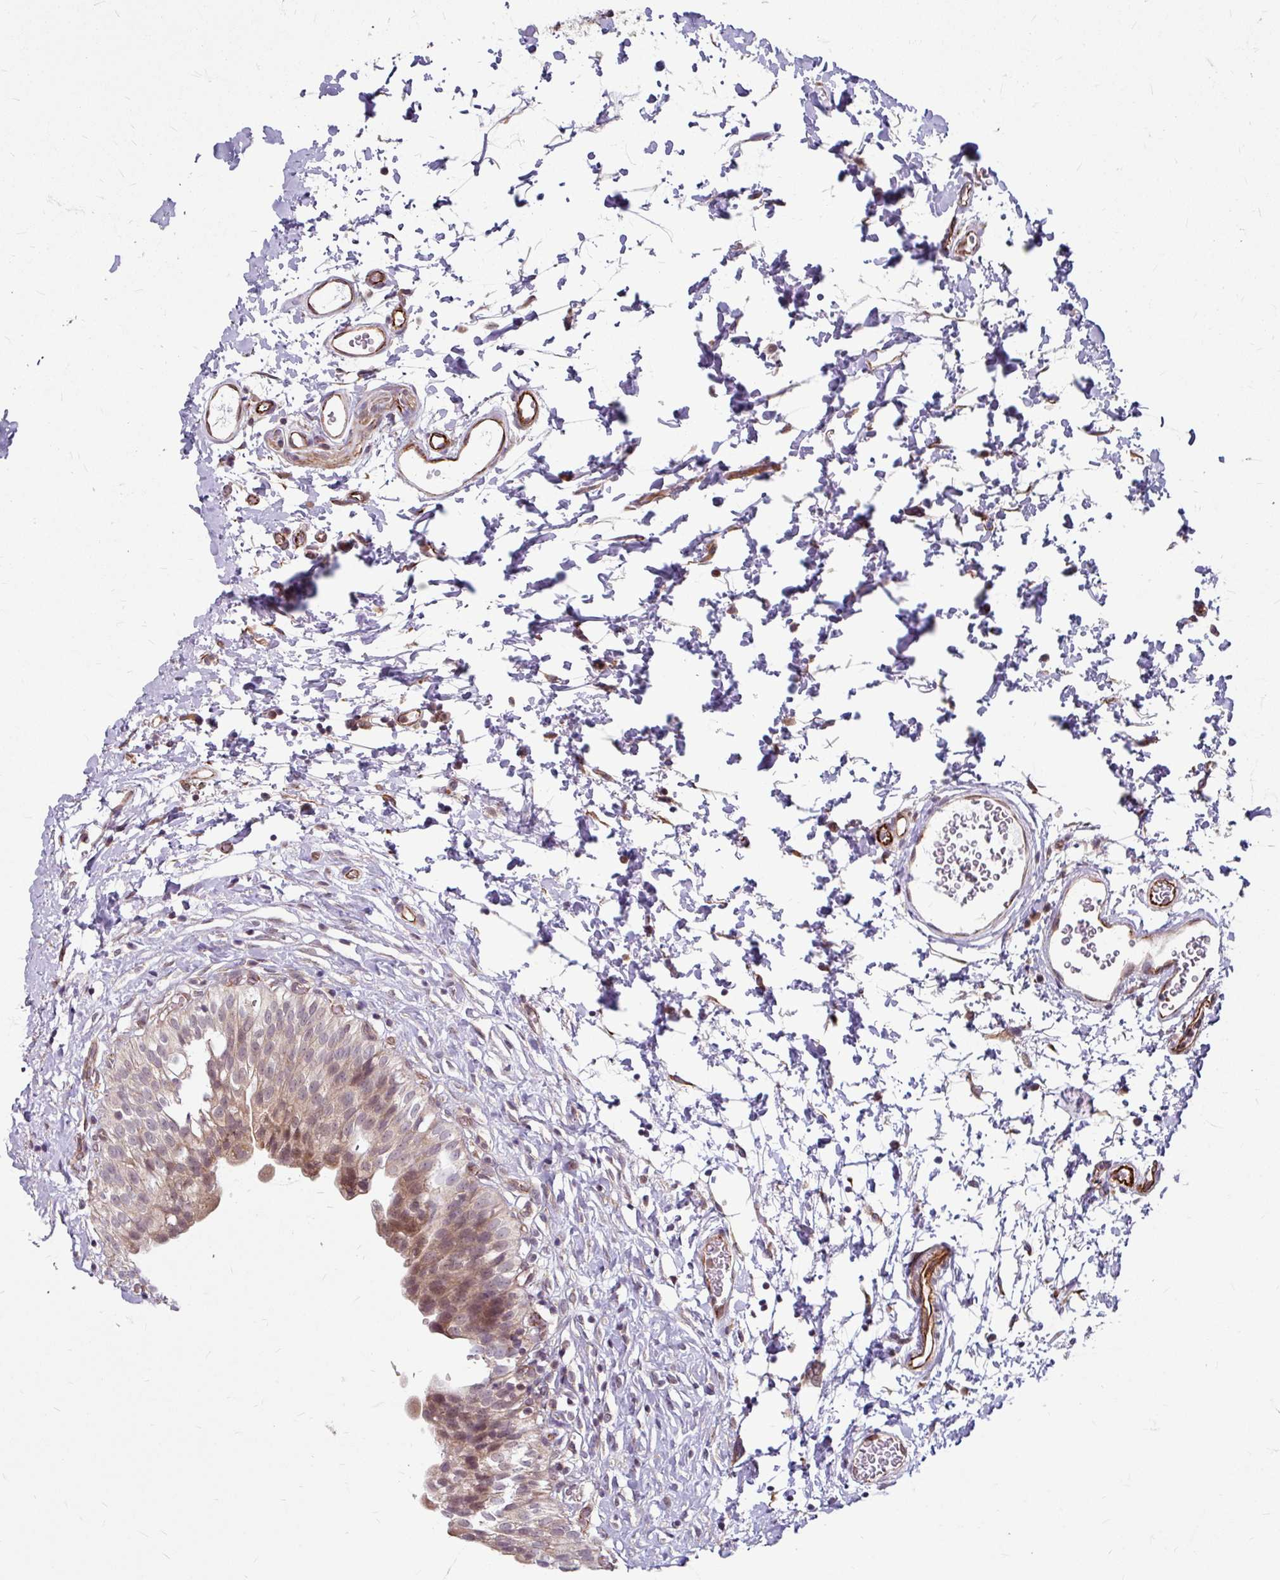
{"staining": {"intensity": "moderate", "quantity": ">75%", "location": "cytoplasmic/membranous"}, "tissue": "urinary bladder", "cell_type": "Urothelial cells", "image_type": "normal", "snomed": [{"axis": "morphology", "description": "Normal tissue, NOS"}, {"axis": "topography", "description": "Urinary bladder"}], "caption": "About >75% of urothelial cells in unremarkable human urinary bladder reveal moderate cytoplasmic/membranous protein expression as visualized by brown immunohistochemical staining.", "gene": "DAAM2", "patient": {"sex": "male", "age": 51}}